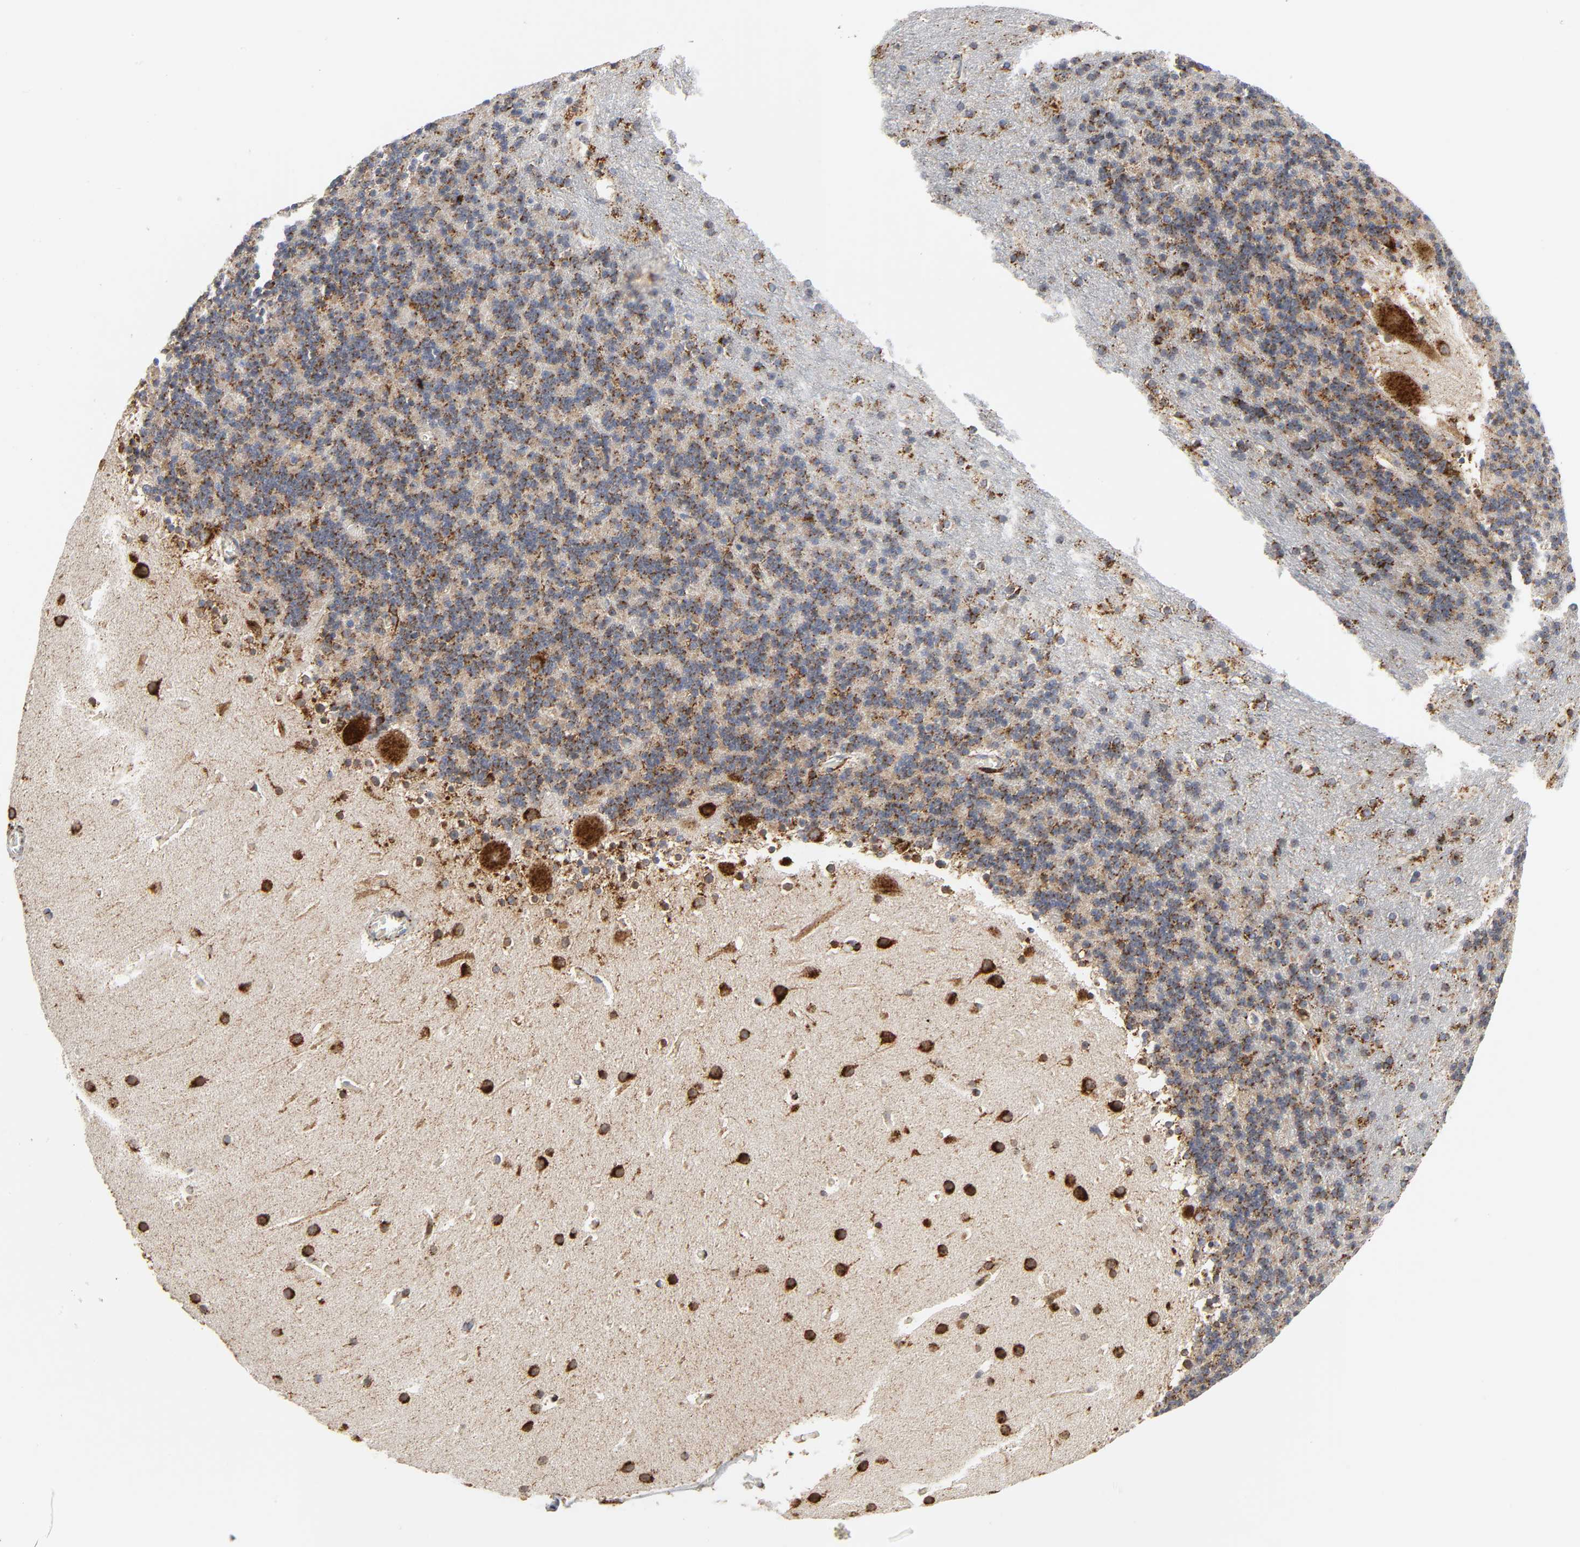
{"staining": {"intensity": "moderate", "quantity": ">75%", "location": "cytoplasmic/membranous"}, "tissue": "cerebellum", "cell_type": "Cells in granular layer", "image_type": "normal", "snomed": [{"axis": "morphology", "description": "Normal tissue, NOS"}, {"axis": "topography", "description": "Cerebellum"}], "caption": "Protein staining demonstrates moderate cytoplasmic/membranous positivity in approximately >75% of cells in granular layer in benign cerebellum.", "gene": "PSAP", "patient": {"sex": "male", "age": 45}}